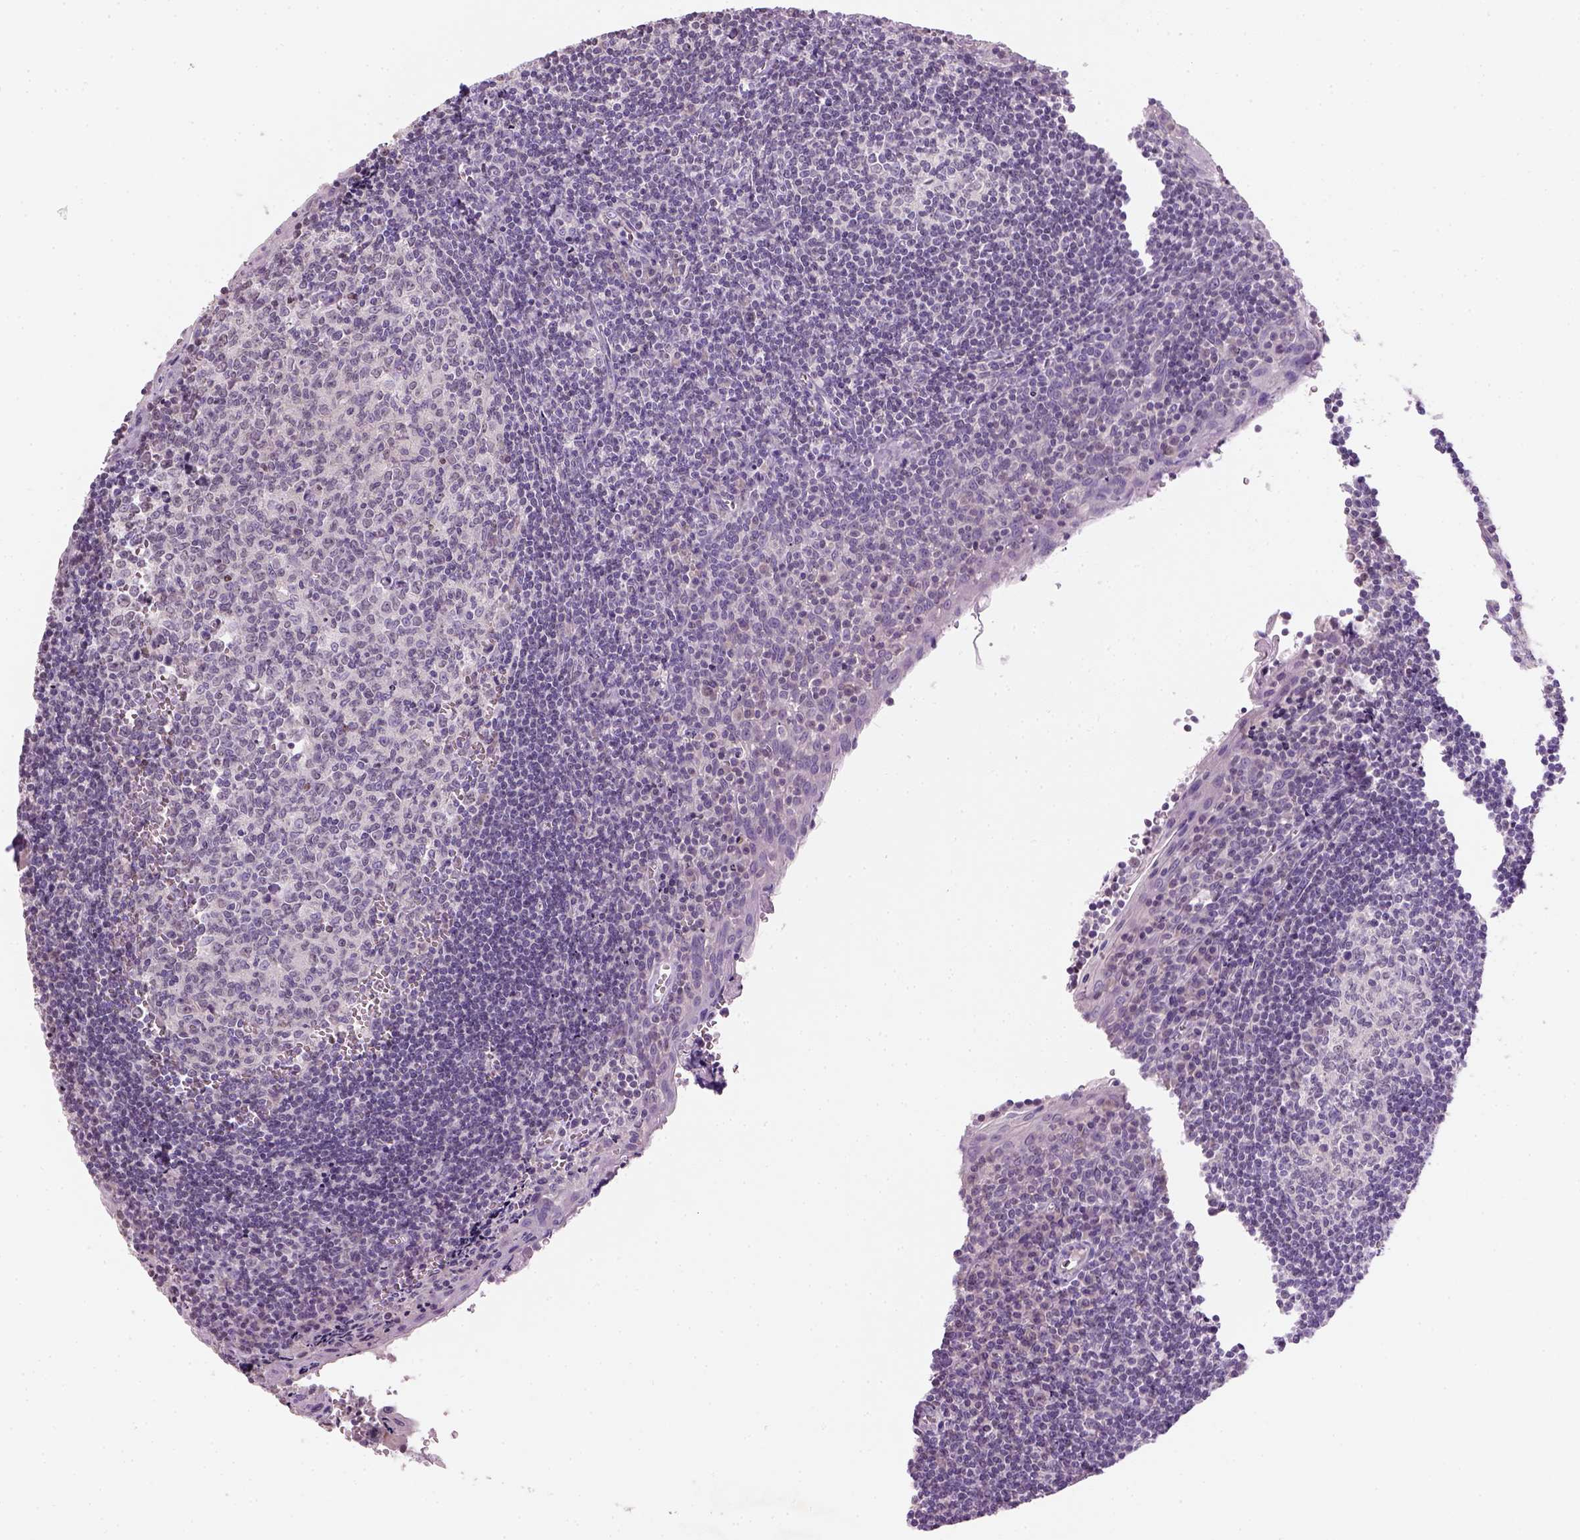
{"staining": {"intensity": "negative", "quantity": "none", "location": "none"}, "tissue": "tonsil", "cell_type": "Germinal center cells", "image_type": "normal", "snomed": [{"axis": "morphology", "description": "Normal tissue, NOS"}, {"axis": "morphology", "description": "Inflammation, NOS"}, {"axis": "topography", "description": "Tonsil"}], "caption": "Micrograph shows no significant protein staining in germinal center cells of normal tonsil. (Brightfield microscopy of DAB (3,3'-diaminobenzidine) immunohistochemistry (IHC) at high magnification).", "gene": "NUDT6", "patient": {"sex": "female", "age": 31}}